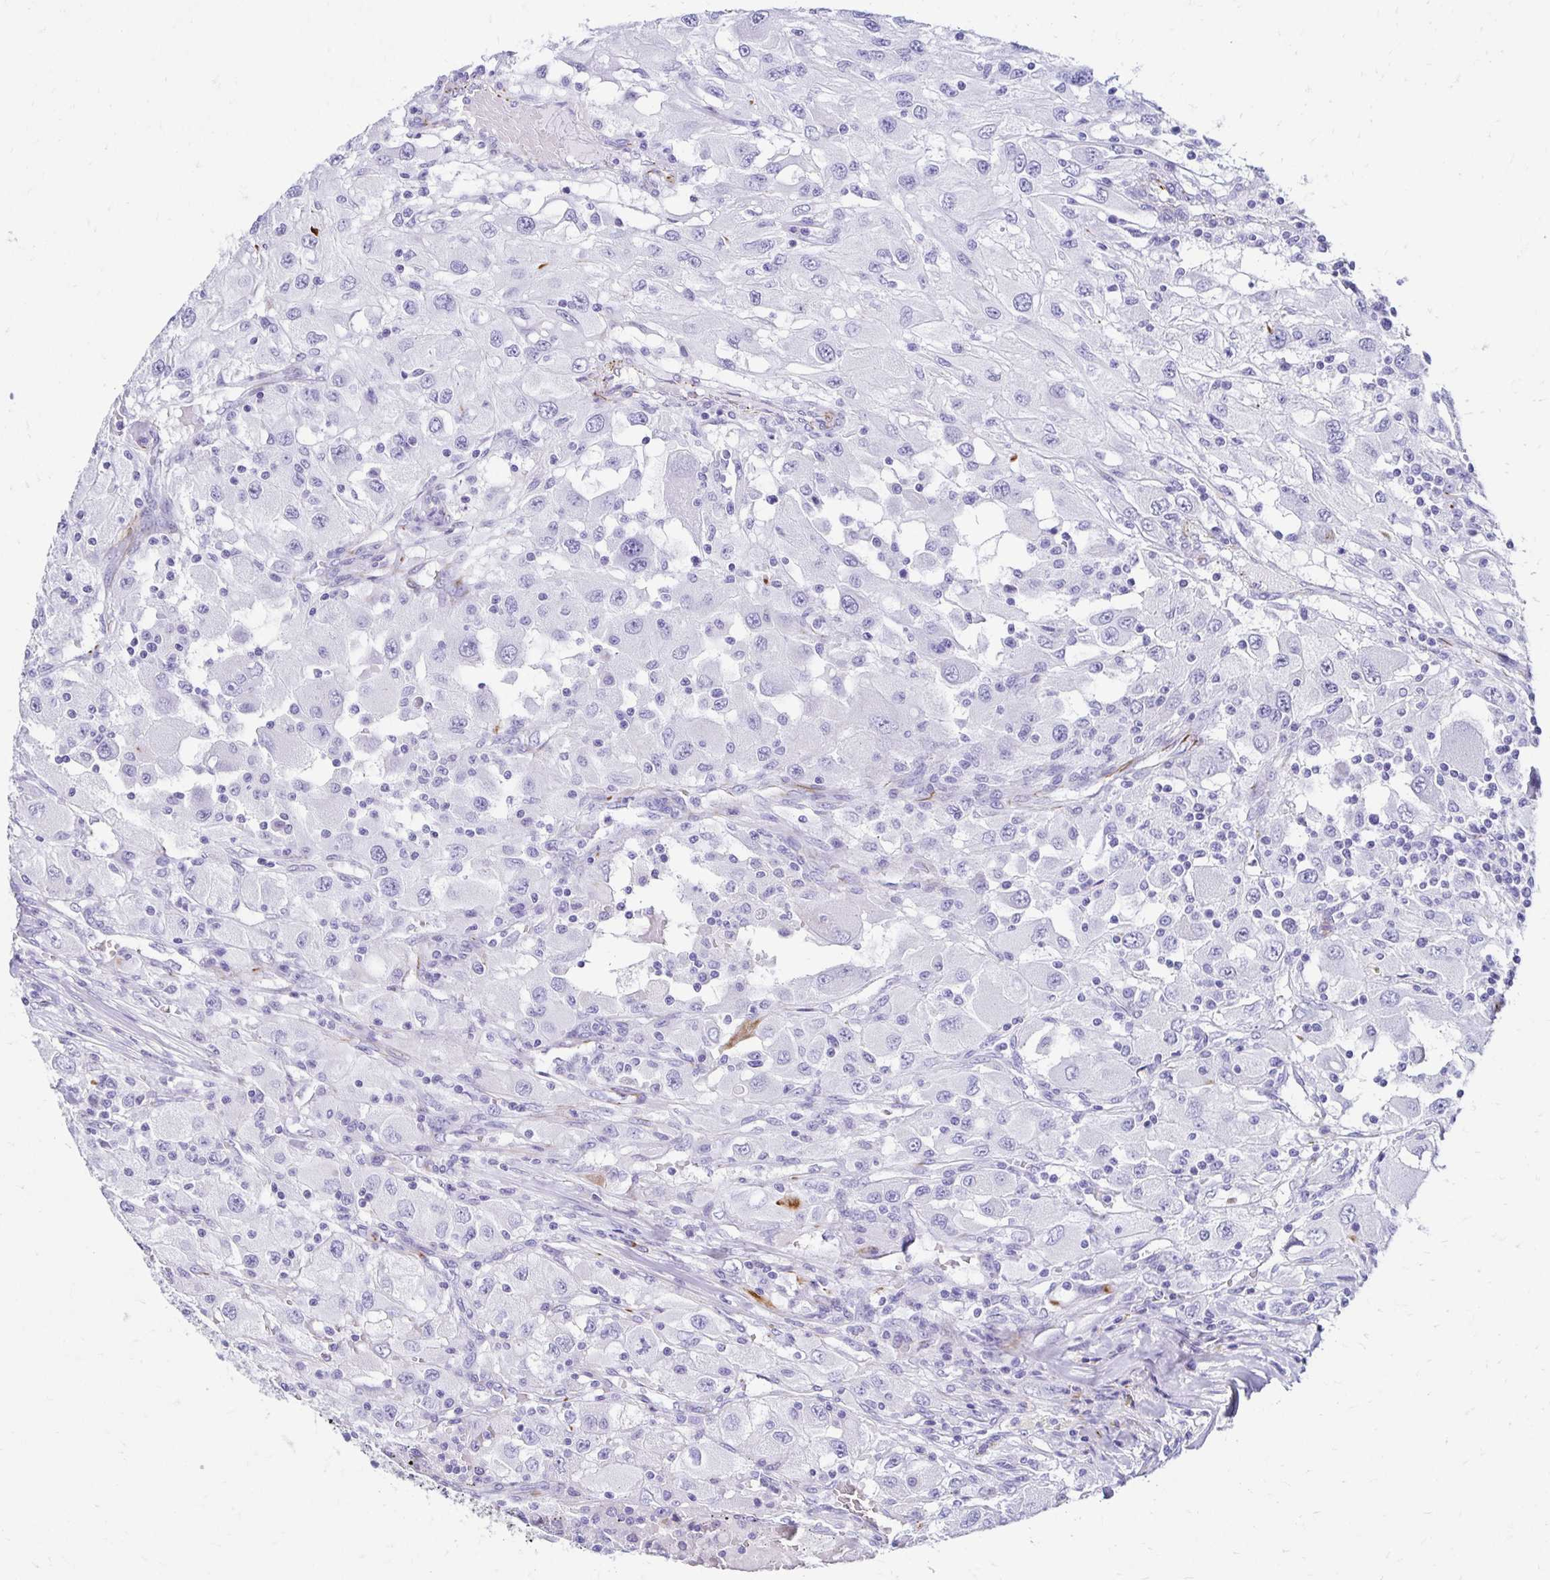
{"staining": {"intensity": "negative", "quantity": "none", "location": "none"}, "tissue": "renal cancer", "cell_type": "Tumor cells", "image_type": "cancer", "snomed": [{"axis": "morphology", "description": "Adenocarcinoma, NOS"}, {"axis": "topography", "description": "Kidney"}], "caption": "This is a image of immunohistochemistry staining of renal adenocarcinoma, which shows no positivity in tumor cells. (Brightfield microscopy of DAB (3,3'-diaminobenzidine) IHC at high magnification).", "gene": "TMEM54", "patient": {"sex": "female", "age": 67}}